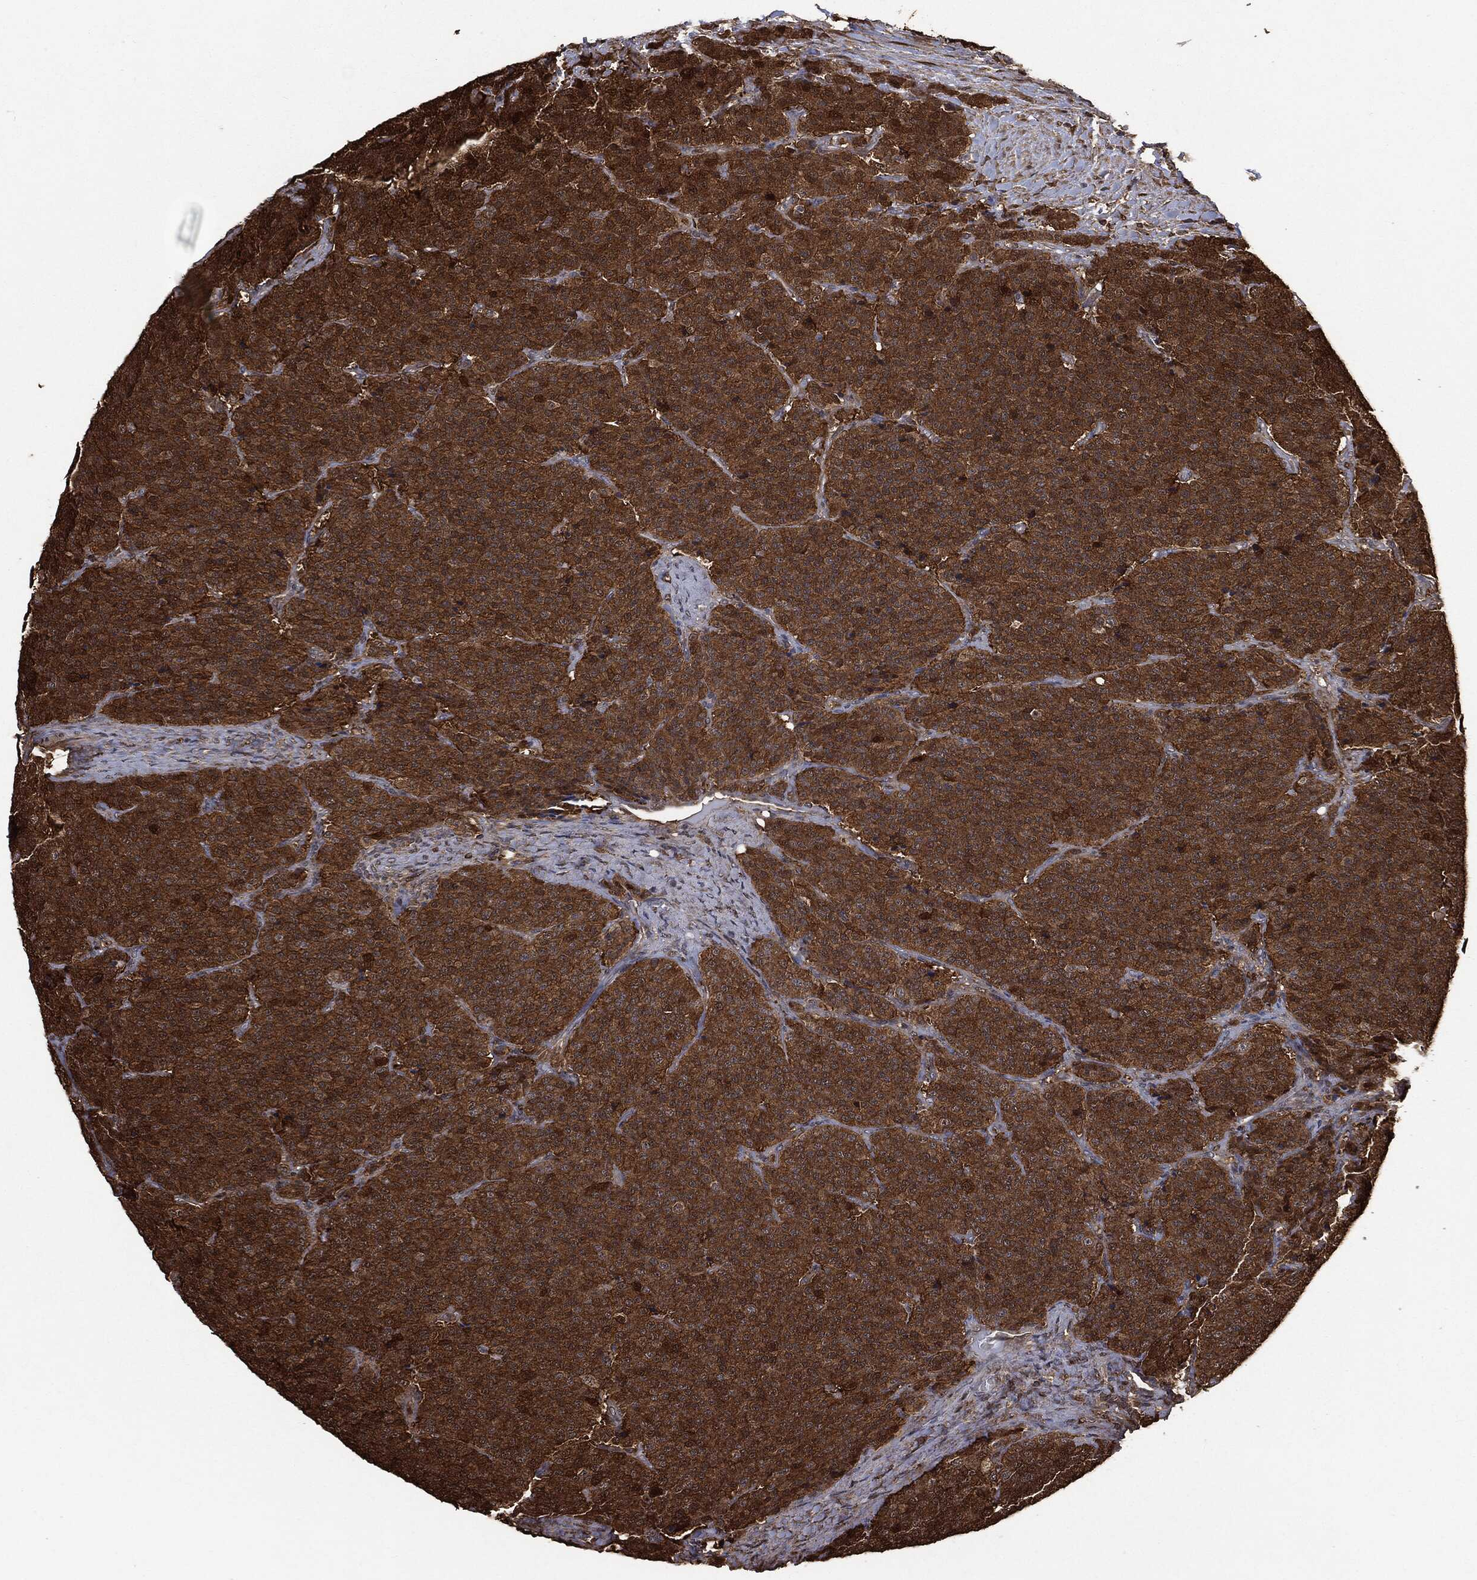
{"staining": {"intensity": "strong", "quantity": ">75%", "location": "cytoplasmic/membranous"}, "tissue": "carcinoid", "cell_type": "Tumor cells", "image_type": "cancer", "snomed": [{"axis": "morphology", "description": "Carcinoid, malignant, NOS"}, {"axis": "topography", "description": "Small intestine"}], "caption": "This photomicrograph shows immunohistochemistry (IHC) staining of human malignant carcinoid, with high strong cytoplasmic/membranous staining in approximately >75% of tumor cells.", "gene": "BRAF", "patient": {"sex": "female", "age": 58}}